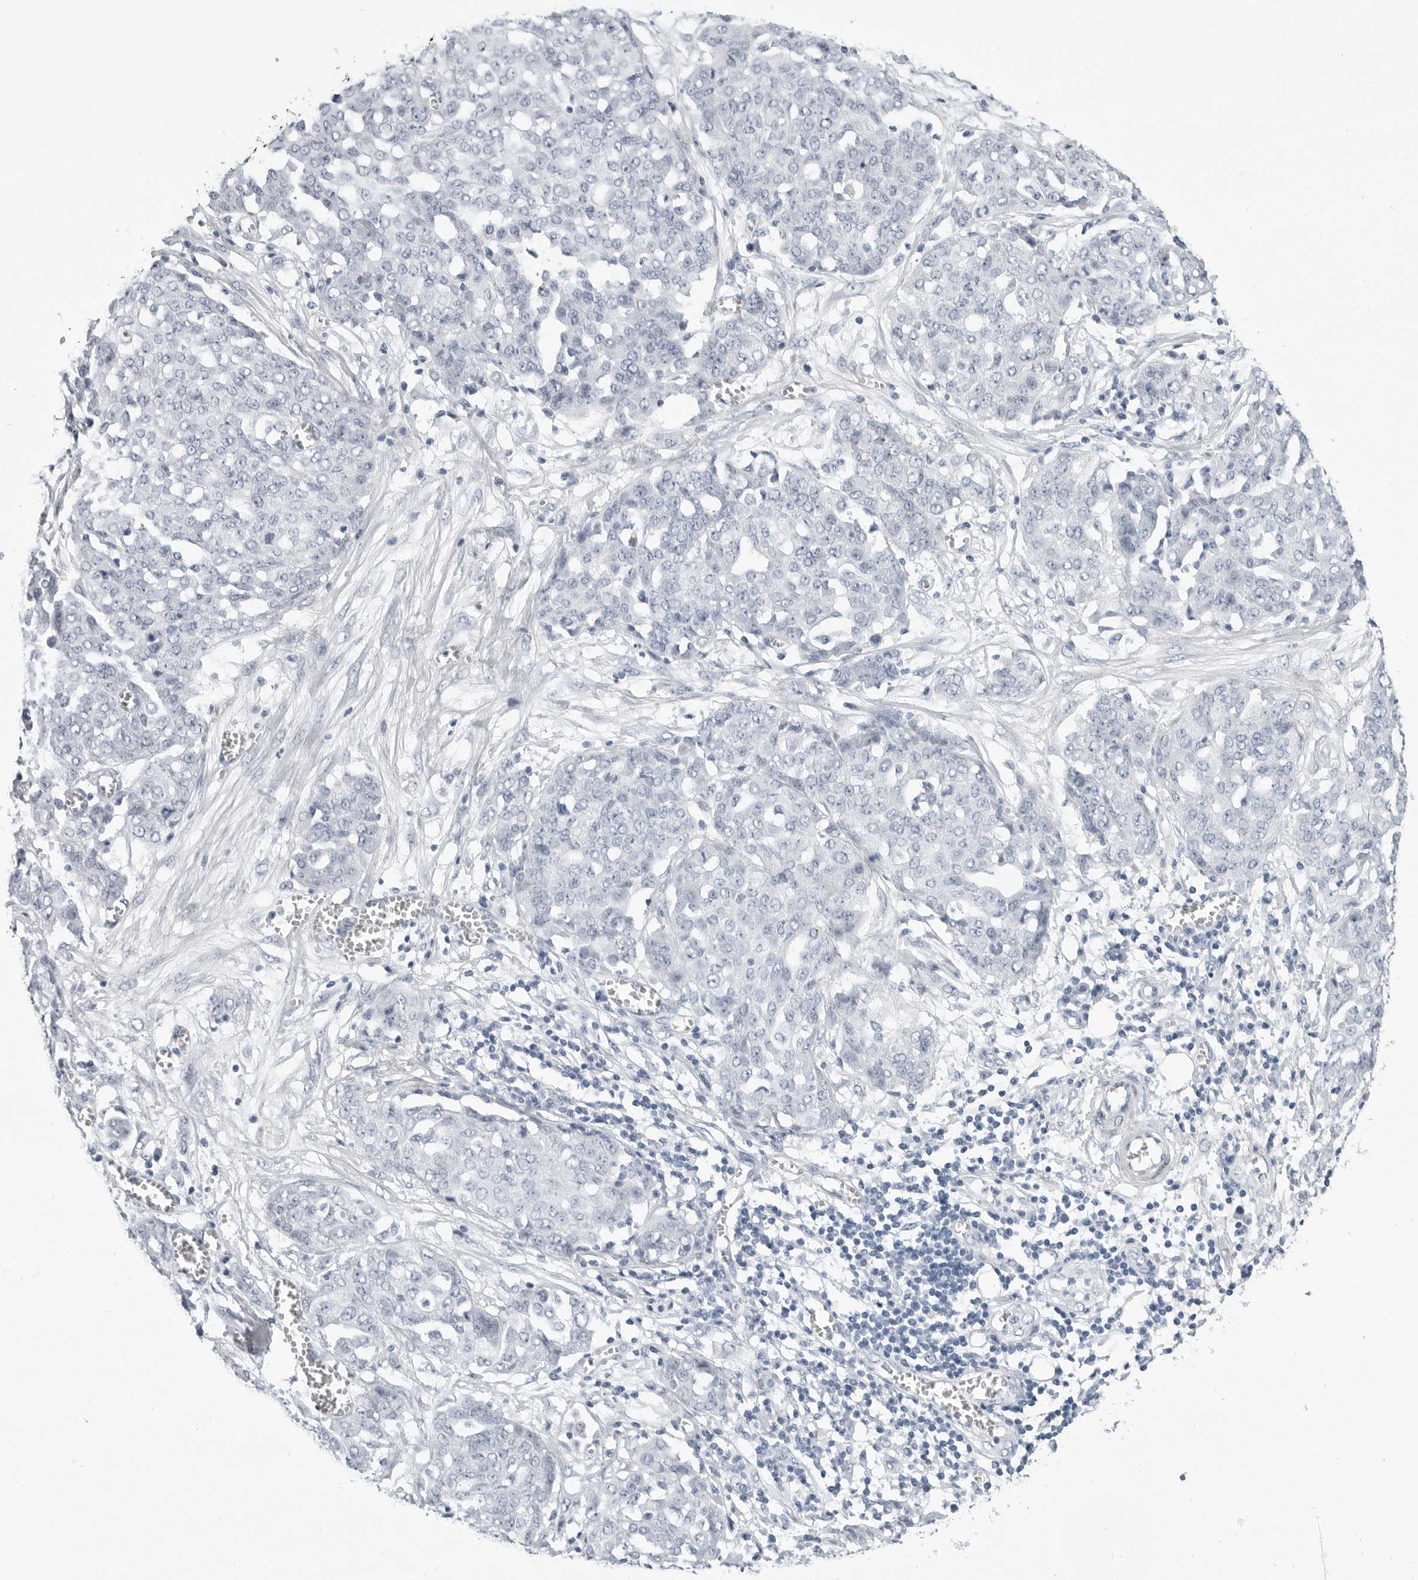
{"staining": {"intensity": "negative", "quantity": "none", "location": "none"}, "tissue": "ovarian cancer", "cell_type": "Tumor cells", "image_type": "cancer", "snomed": [{"axis": "morphology", "description": "Cystadenocarcinoma, serous, NOS"}, {"axis": "topography", "description": "Soft tissue"}, {"axis": "topography", "description": "Ovary"}], "caption": "An image of ovarian serous cystadenocarcinoma stained for a protein demonstrates no brown staining in tumor cells.", "gene": "PLN", "patient": {"sex": "female", "age": 57}}